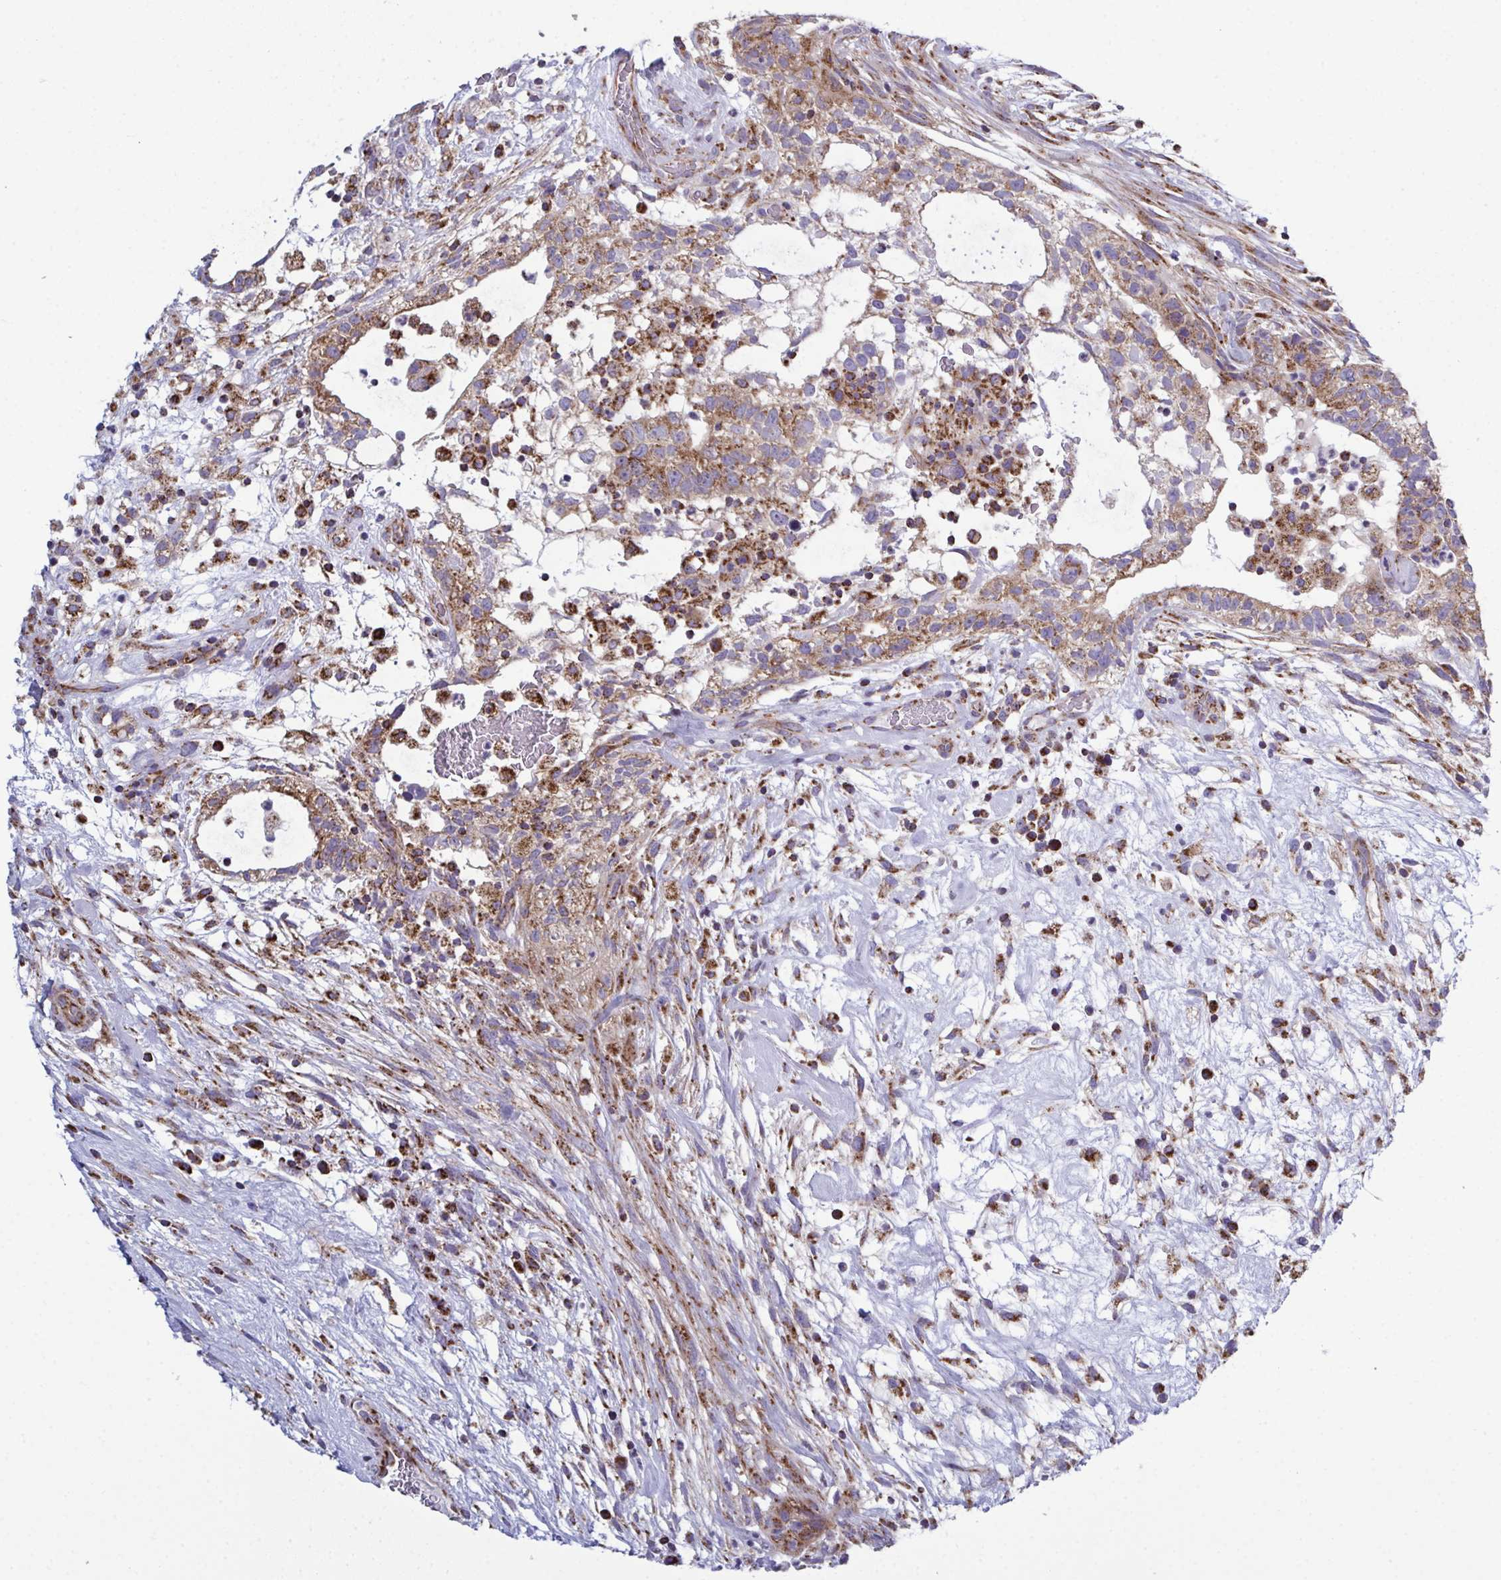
{"staining": {"intensity": "moderate", "quantity": ">75%", "location": "cytoplasmic/membranous"}, "tissue": "testis cancer", "cell_type": "Tumor cells", "image_type": "cancer", "snomed": [{"axis": "morphology", "description": "Carcinoma, Embryonal, NOS"}, {"axis": "topography", "description": "Testis"}], "caption": "There is medium levels of moderate cytoplasmic/membranous staining in tumor cells of embryonal carcinoma (testis), as demonstrated by immunohistochemical staining (brown color).", "gene": "CSDE1", "patient": {"sex": "male", "age": 32}}